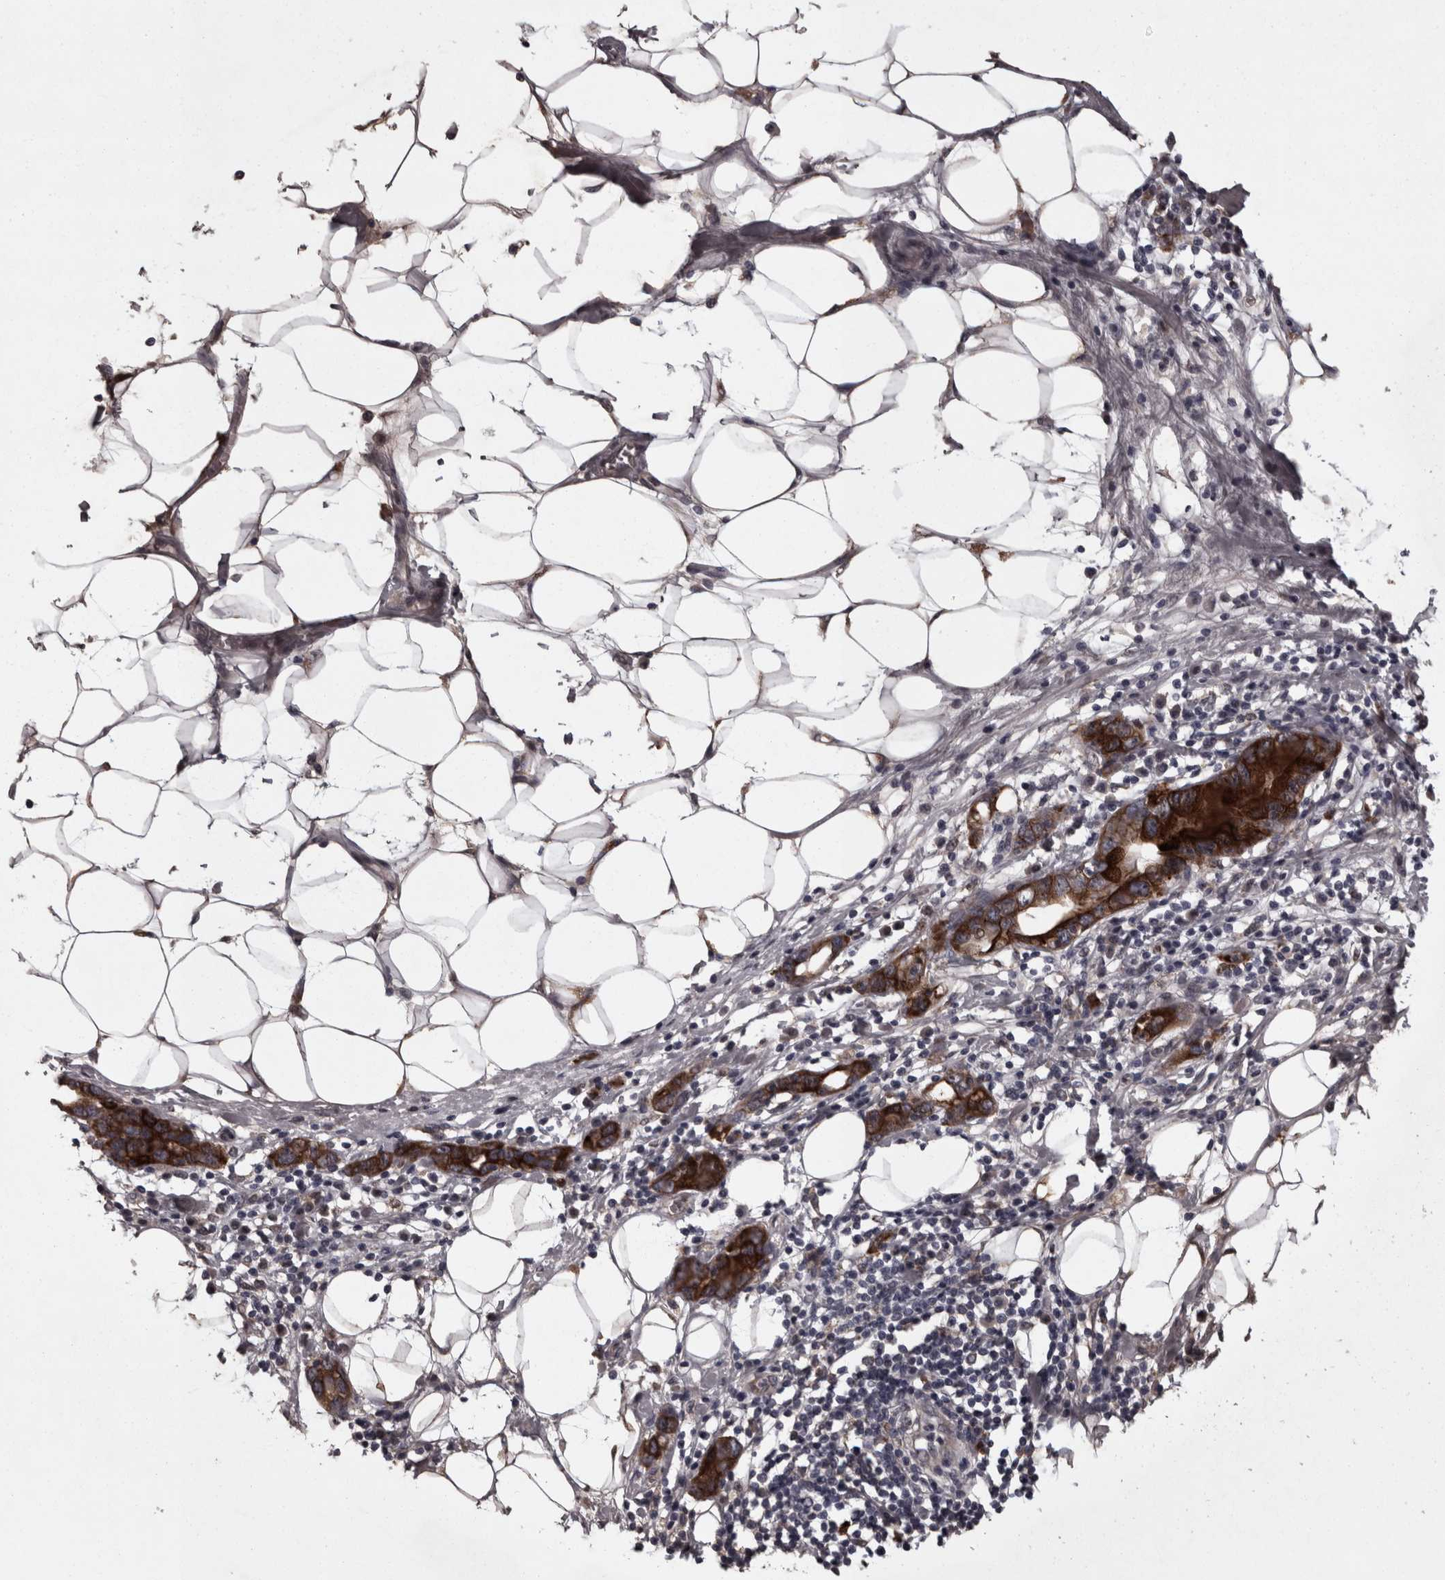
{"staining": {"intensity": "strong", "quantity": ">75%", "location": "cytoplasmic/membranous"}, "tissue": "stomach cancer", "cell_type": "Tumor cells", "image_type": "cancer", "snomed": [{"axis": "morphology", "description": "Adenocarcinoma, NOS"}, {"axis": "topography", "description": "Stomach, lower"}], "caption": "Tumor cells demonstrate high levels of strong cytoplasmic/membranous staining in approximately >75% of cells in adenocarcinoma (stomach). (Stains: DAB (3,3'-diaminobenzidine) in brown, nuclei in blue, Microscopy: brightfield microscopy at high magnification).", "gene": "PCDH17", "patient": {"sex": "female", "age": 93}}